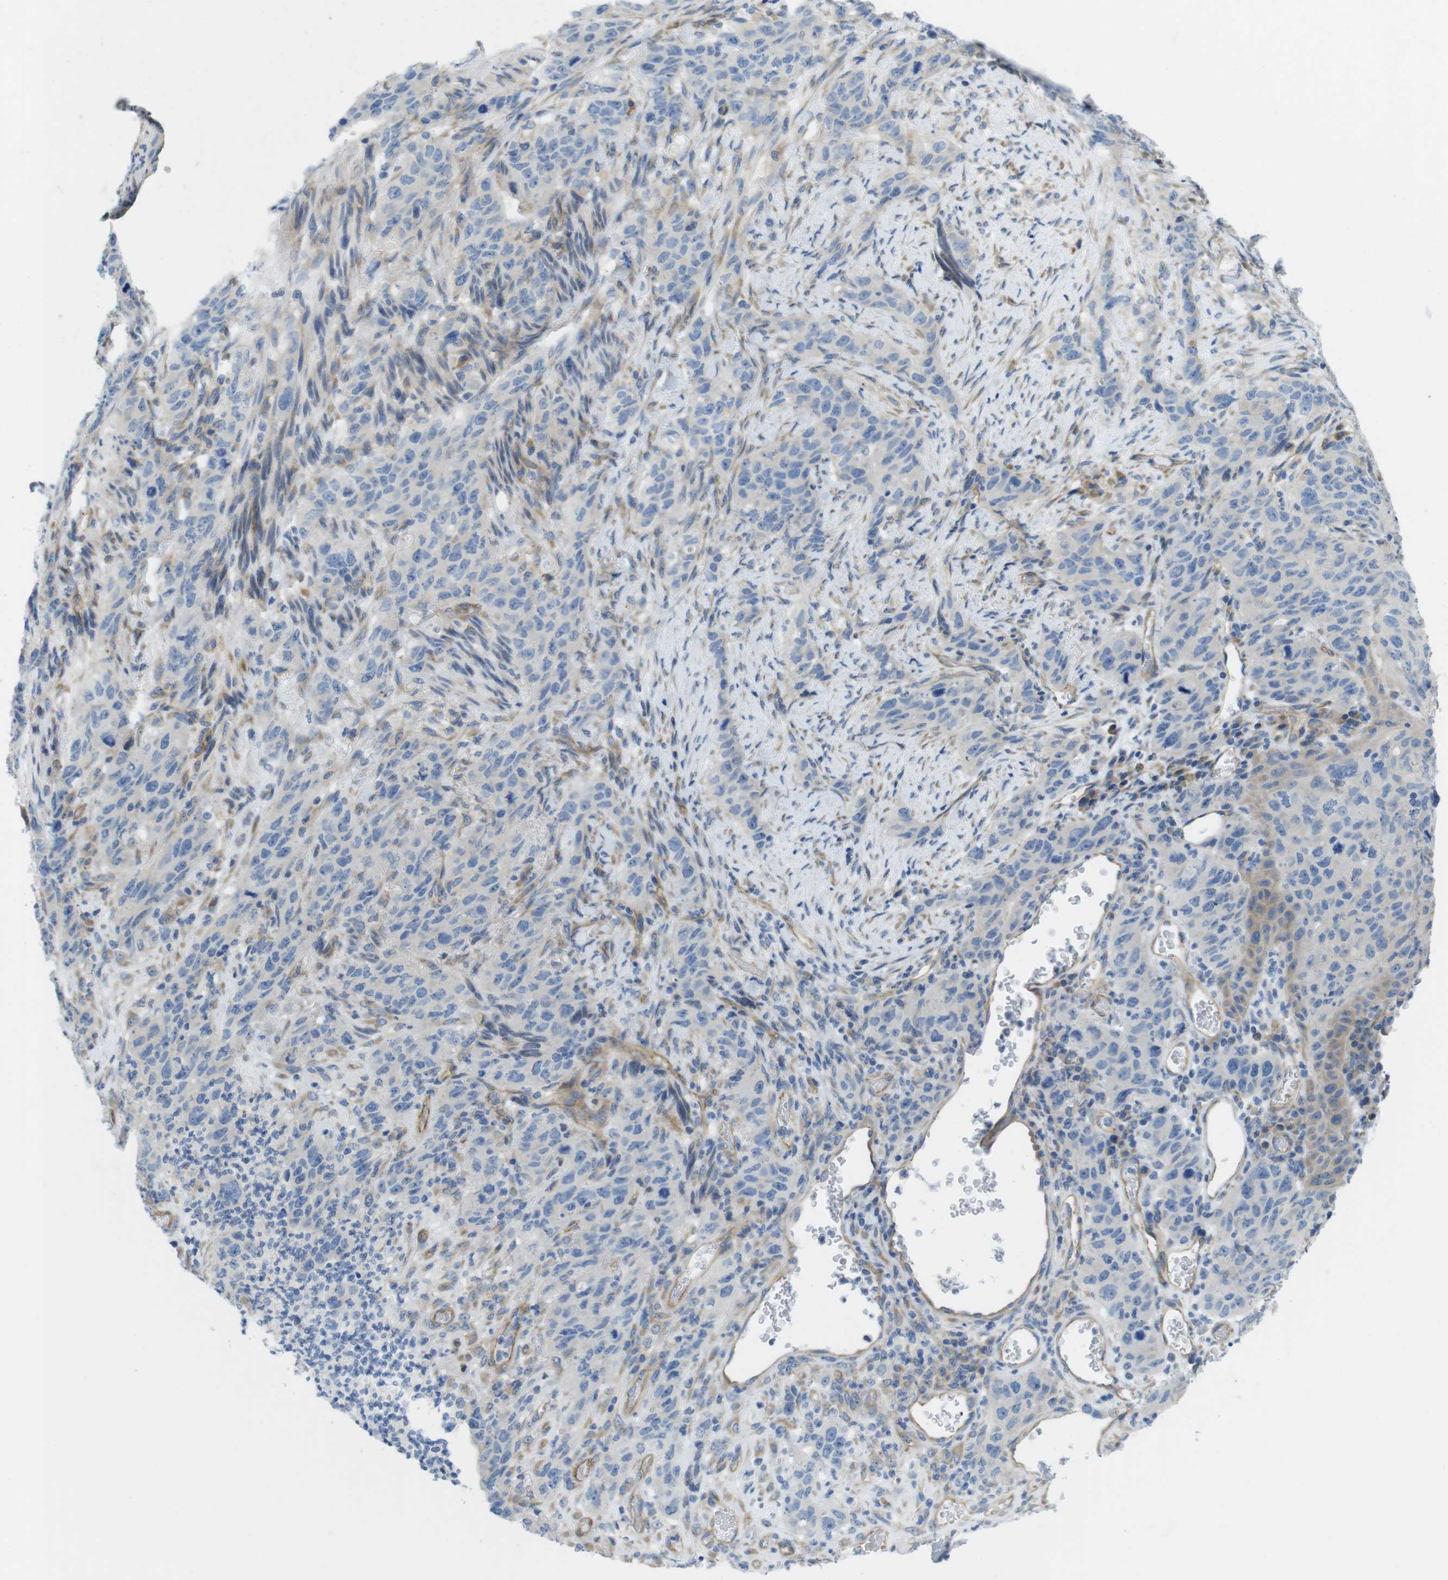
{"staining": {"intensity": "weak", "quantity": "<25%", "location": "cytoplasmic/membranous"}, "tissue": "stomach cancer", "cell_type": "Tumor cells", "image_type": "cancer", "snomed": [{"axis": "morphology", "description": "Adenocarcinoma, NOS"}, {"axis": "topography", "description": "Stomach"}], "caption": "Micrograph shows no significant protein staining in tumor cells of stomach adenocarcinoma.", "gene": "TMEM234", "patient": {"sex": "male", "age": 48}}